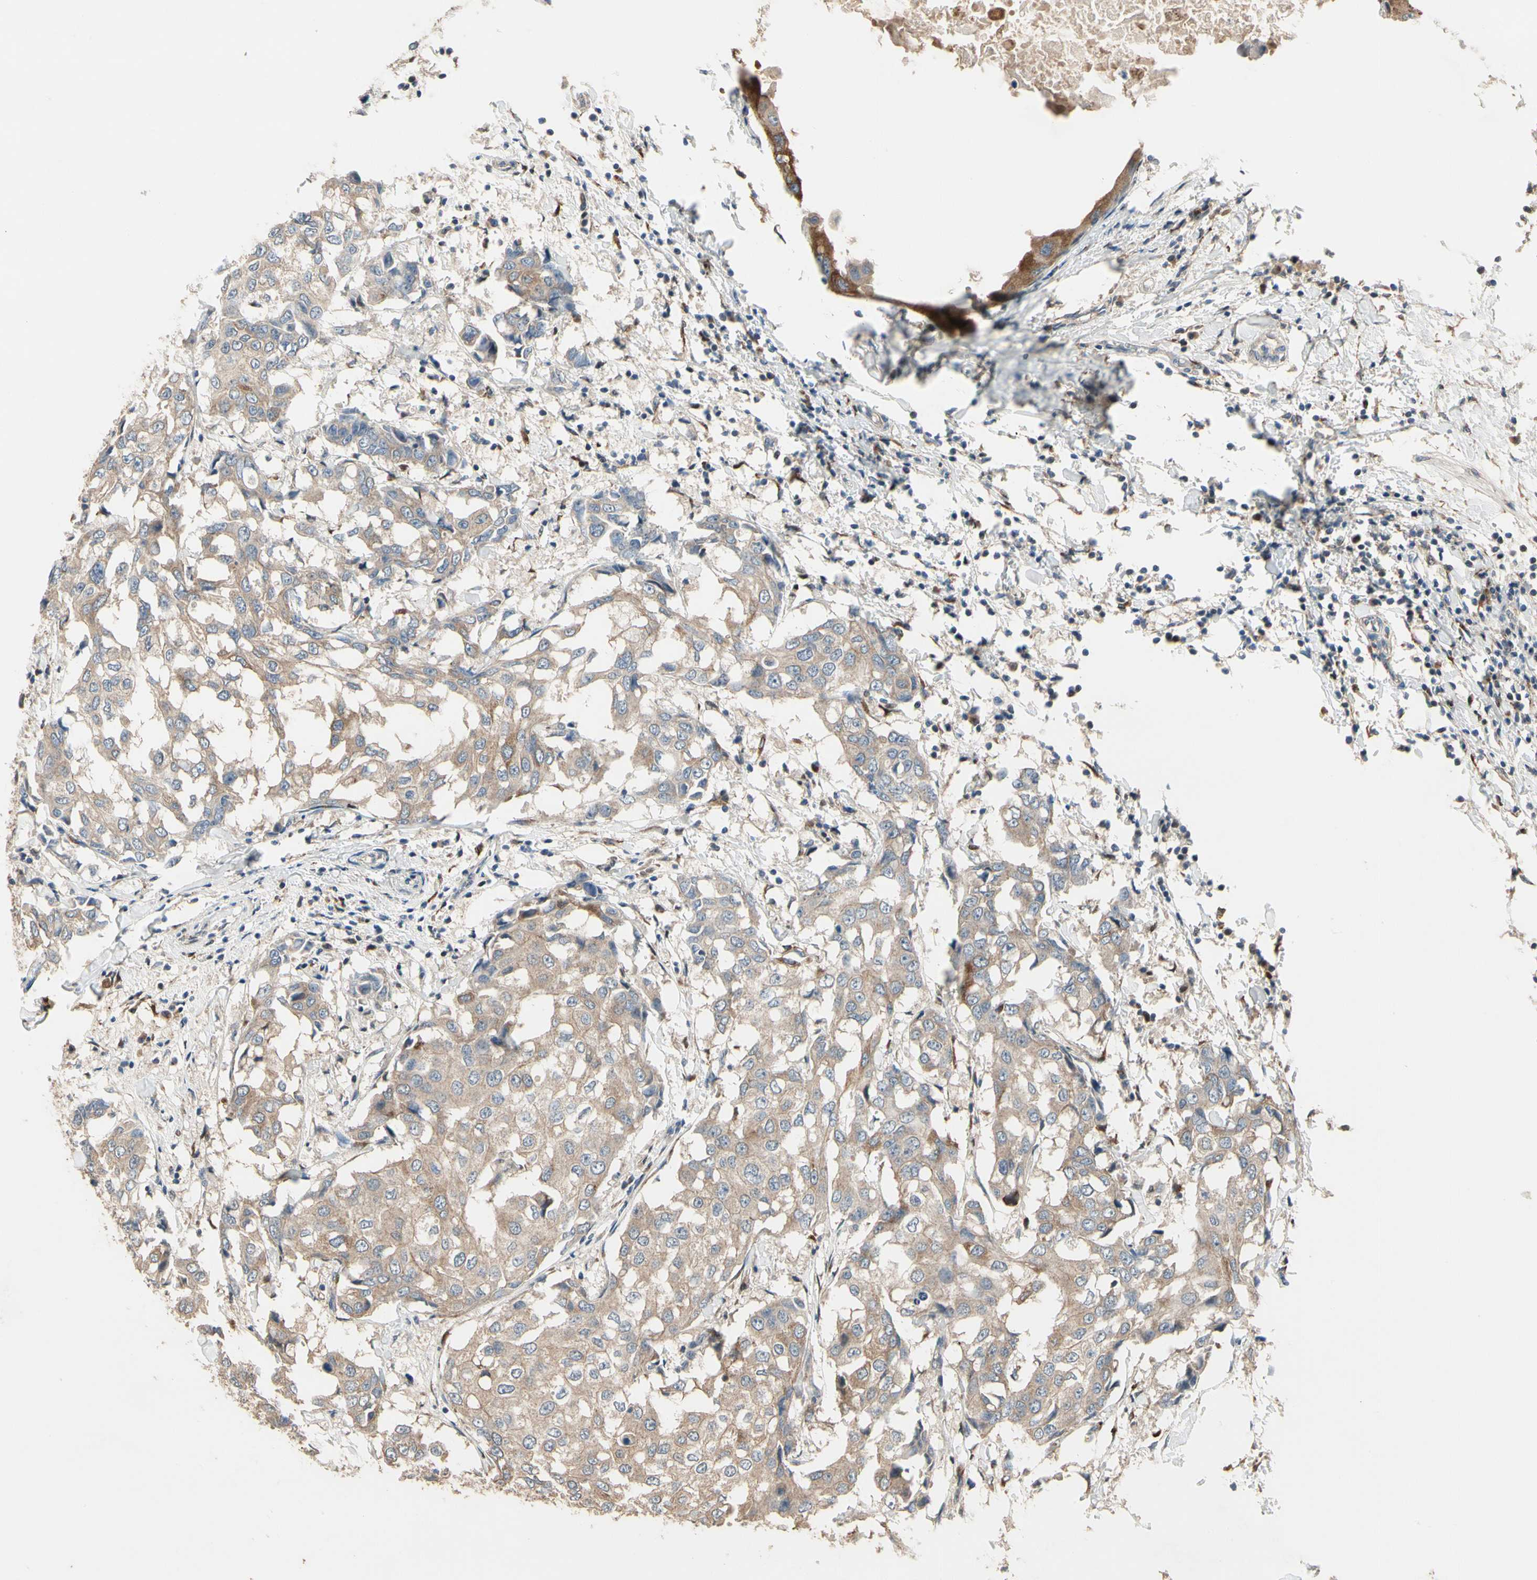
{"staining": {"intensity": "moderate", "quantity": ">75%", "location": "cytoplasmic/membranous"}, "tissue": "breast cancer", "cell_type": "Tumor cells", "image_type": "cancer", "snomed": [{"axis": "morphology", "description": "Duct carcinoma"}, {"axis": "topography", "description": "Breast"}], "caption": "Immunohistochemical staining of breast cancer (invasive ductal carcinoma) displays moderate cytoplasmic/membranous protein positivity in approximately >75% of tumor cells.", "gene": "CGREF1", "patient": {"sex": "female", "age": 27}}